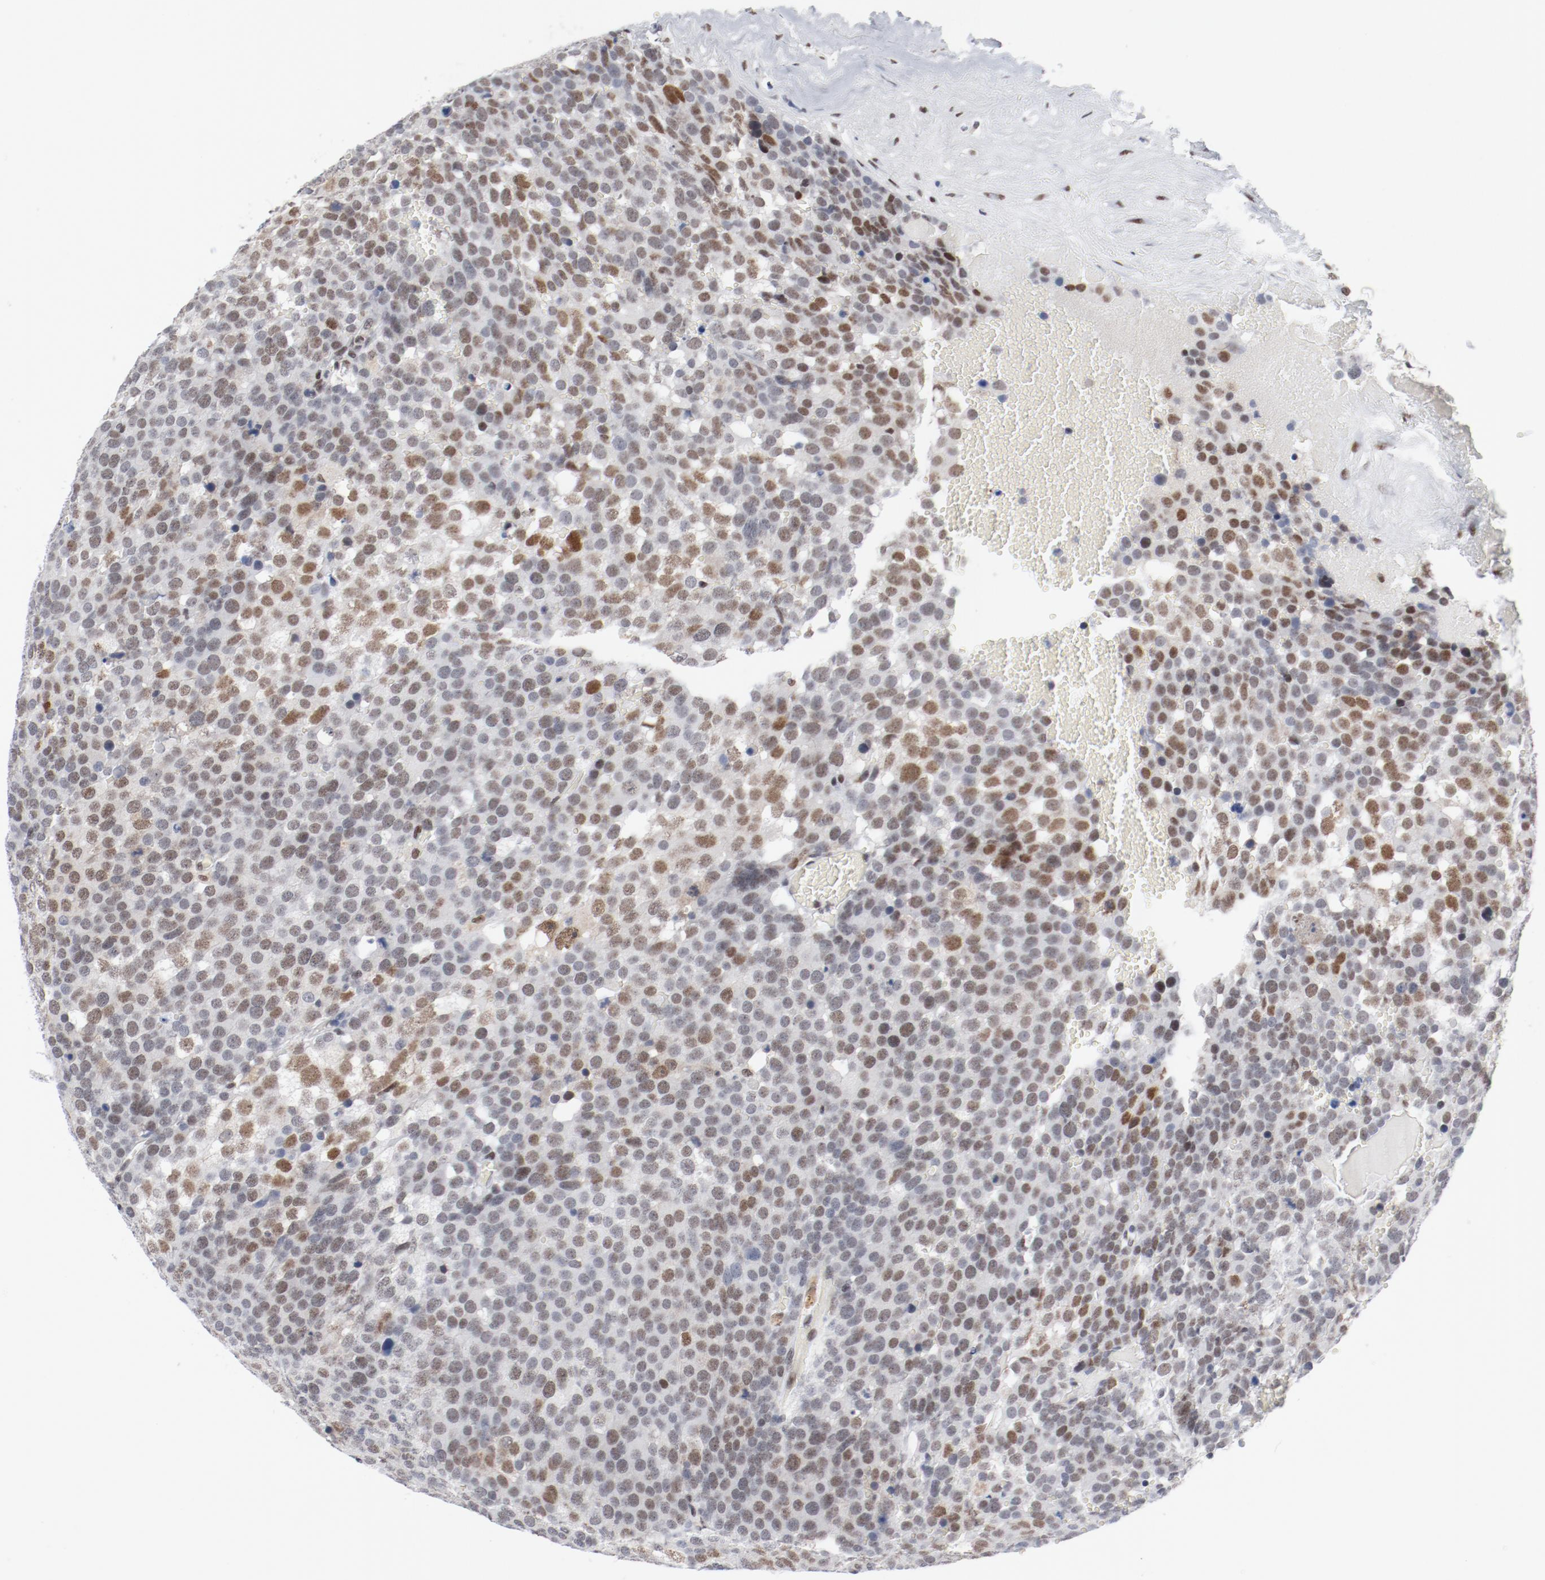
{"staining": {"intensity": "moderate", "quantity": ">75%", "location": "nuclear"}, "tissue": "testis cancer", "cell_type": "Tumor cells", "image_type": "cancer", "snomed": [{"axis": "morphology", "description": "Seminoma, NOS"}, {"axis": "topography", "description": "Testis"}], "caption": "IHC of testis seminoma exhibits medium levels of moderate nuclear positivity in approximately >75% of tumor cells.", "gene": "ARNT", "patient": {"sex": "male", "age": 71}}